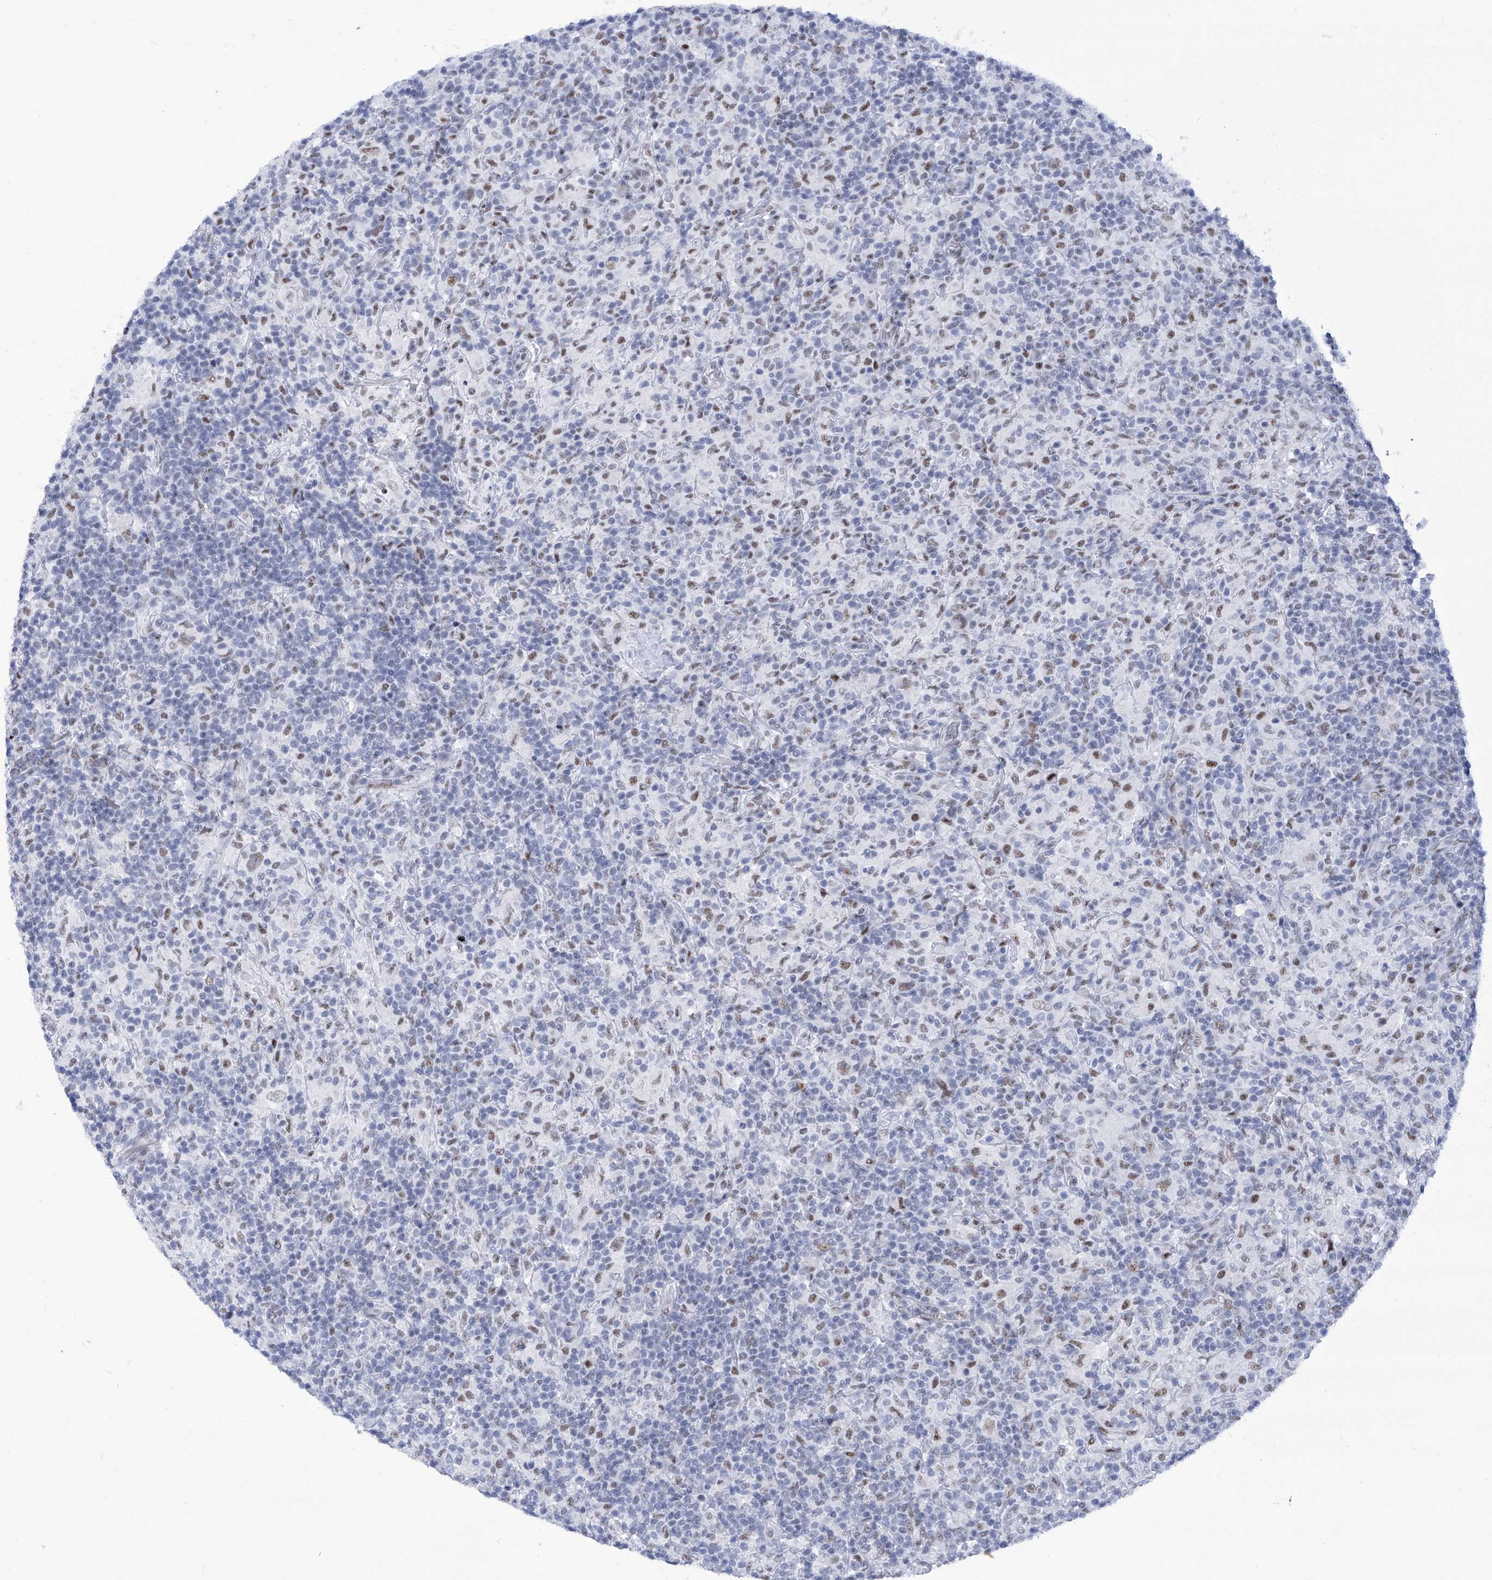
{"staining": {"intensity": "weak", "quantity": "25%-75%", "location": "nuclear"}, "tissue": "lymphoma", "cell_type": "Tumor cells", "image_type": "cancer", "snomed": [{"axis": "morphology", "description": "Hodgkin's disease, NOS"}, {"axis": "topography", "description": "Lymph node"}], "caption": "Immunohistochemistry staining of Hodgkin's disease, which reveals low levels of weak nuclear expression in approximately 25%-75% of tumor cells indicating weak nuclear protein staining. The staining was performed using DAB (3,3'-diaminobenzidine) (brown) for protein detection and nuclei were counterstained in hematoxylin (blue).", "gene": "SART1", "patient": {"sex": "male", "age": 70}}